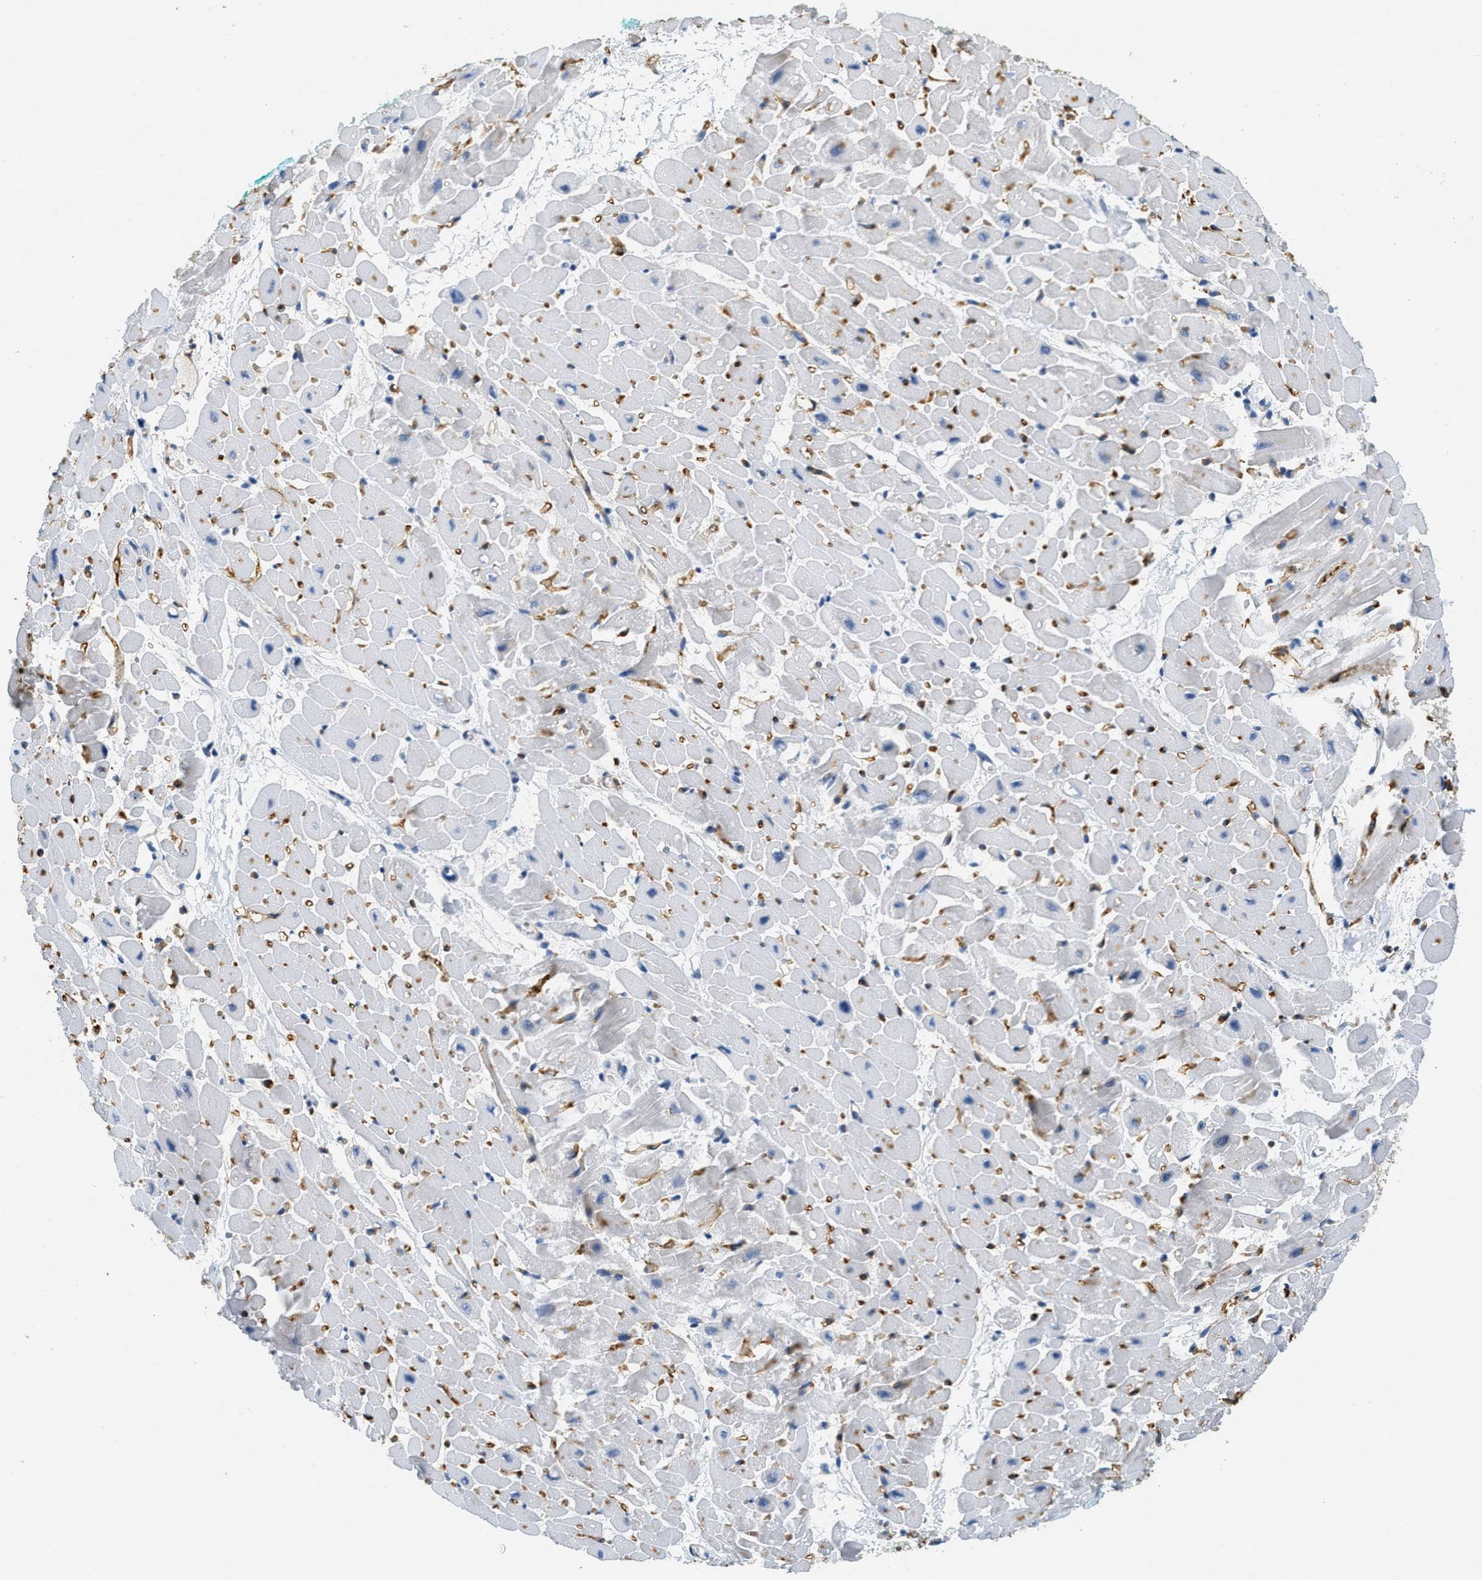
{"staining": {"intensity": "negative", "quantity": "none", "location": "none"}, "tissue": "heart muscle", "cell_type": "Cardiomyocytes", "image_type": "normal", "snomed": [{"axis": "morphology", "description": "Normal tissue, NOS"}, {"axis": "topography", "description": "Heart"}], "caption": "Immunohistochemistry (IHC) of unremarkable human heart muscle demonstrates no expression in cardiomyocytes.", "gene": "CA4", "patient": {"sex": "male", "age": 45}}